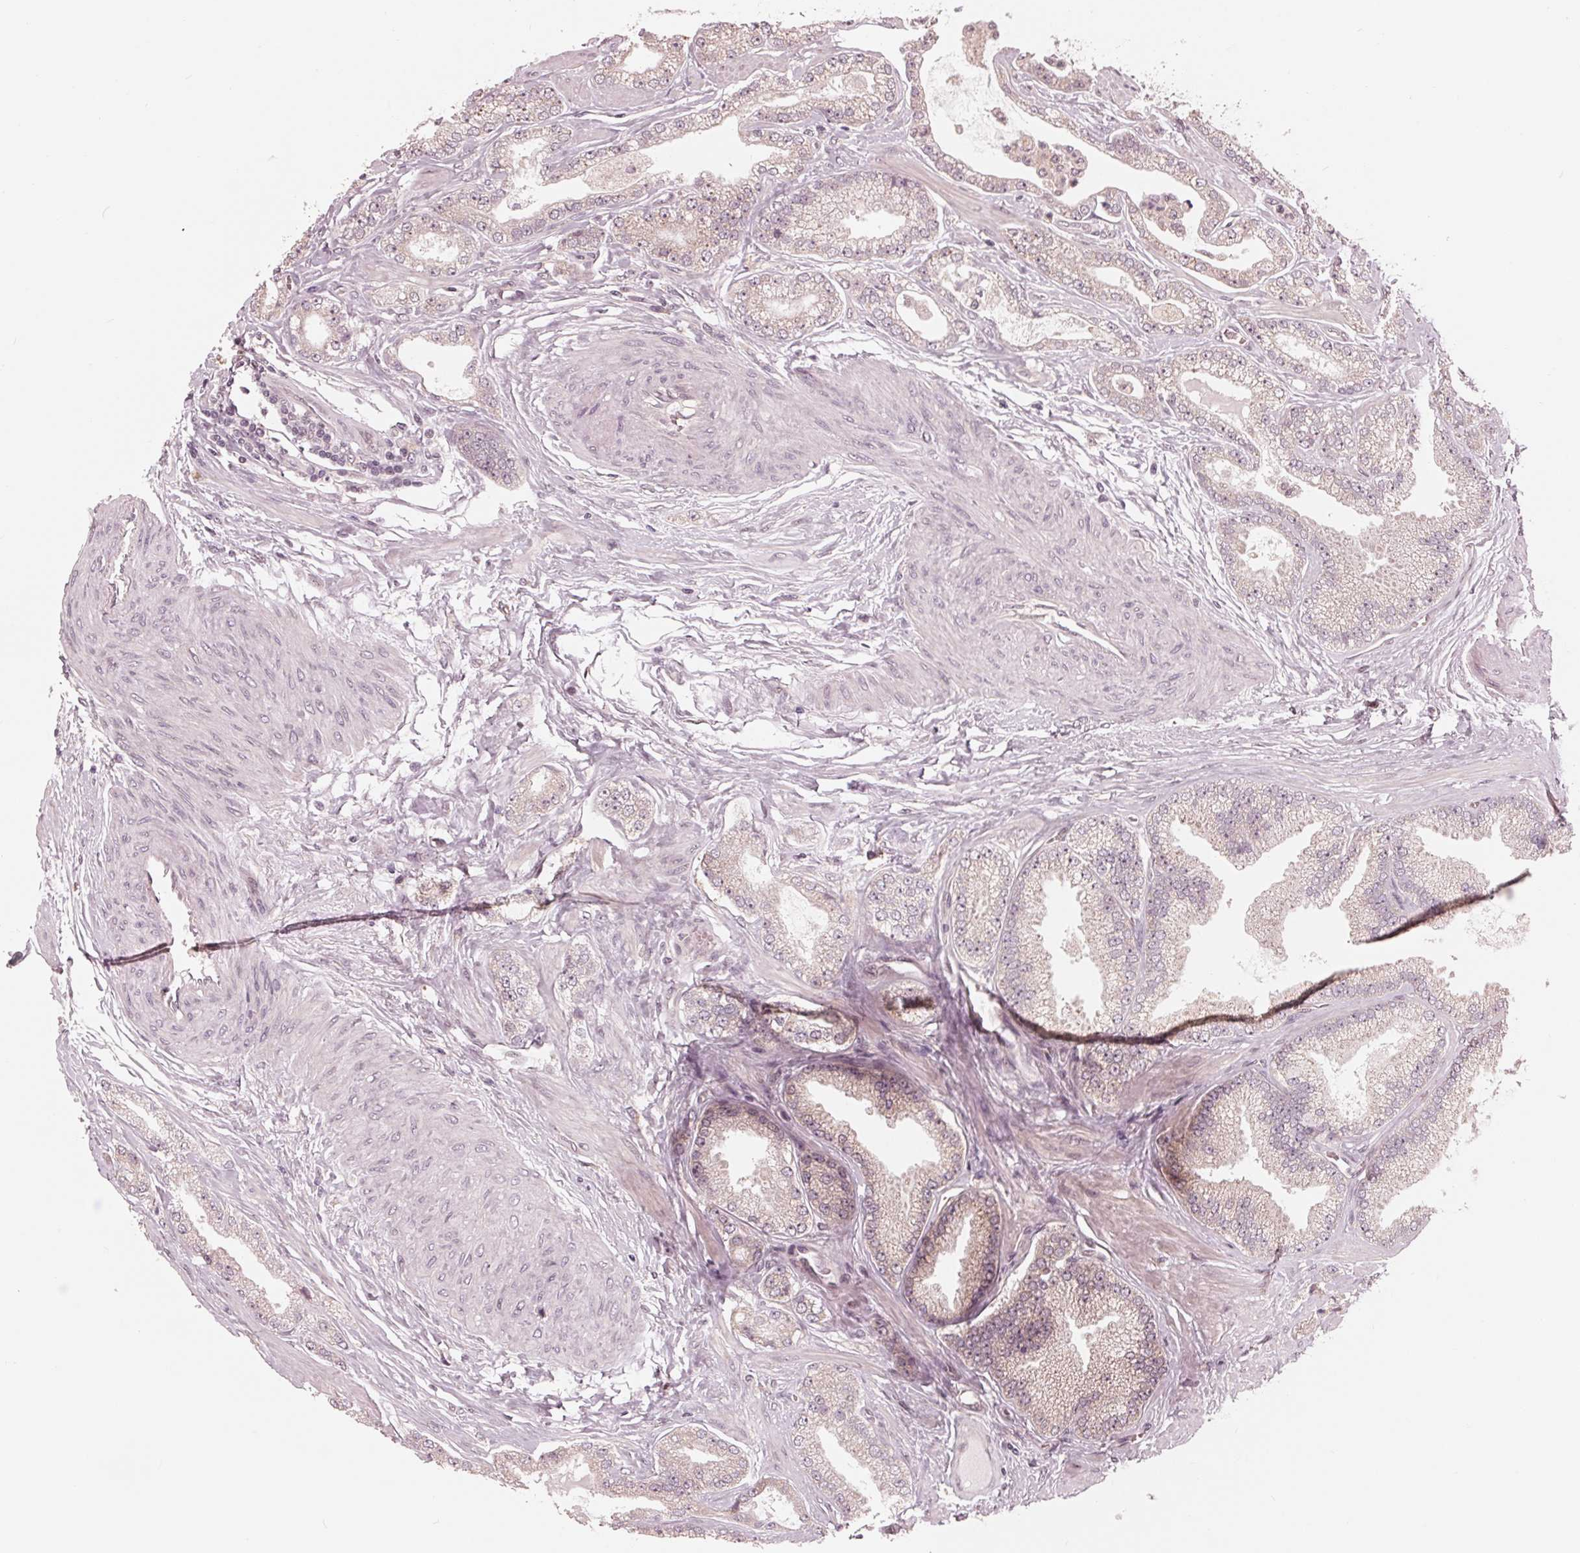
{"staining": {"intensity": "weak", "quantity": "<25%", "location": "cytoplasmic/membranous"}, "tissue": "prostate cancer", "cell_type": "Tumor cells", "image_type": "cancer", "snomed": [{"axis": "morphology", "description": "Adenocarcinoma, Low grade"}, {"axis": "topography", "description": "Prostate"}], "caption": "Micrograph shows no significant protein staining in tumor cells of prostate cancer.", "gene": "ZNF471", "patient": {"sex": "male", "age": 55}}